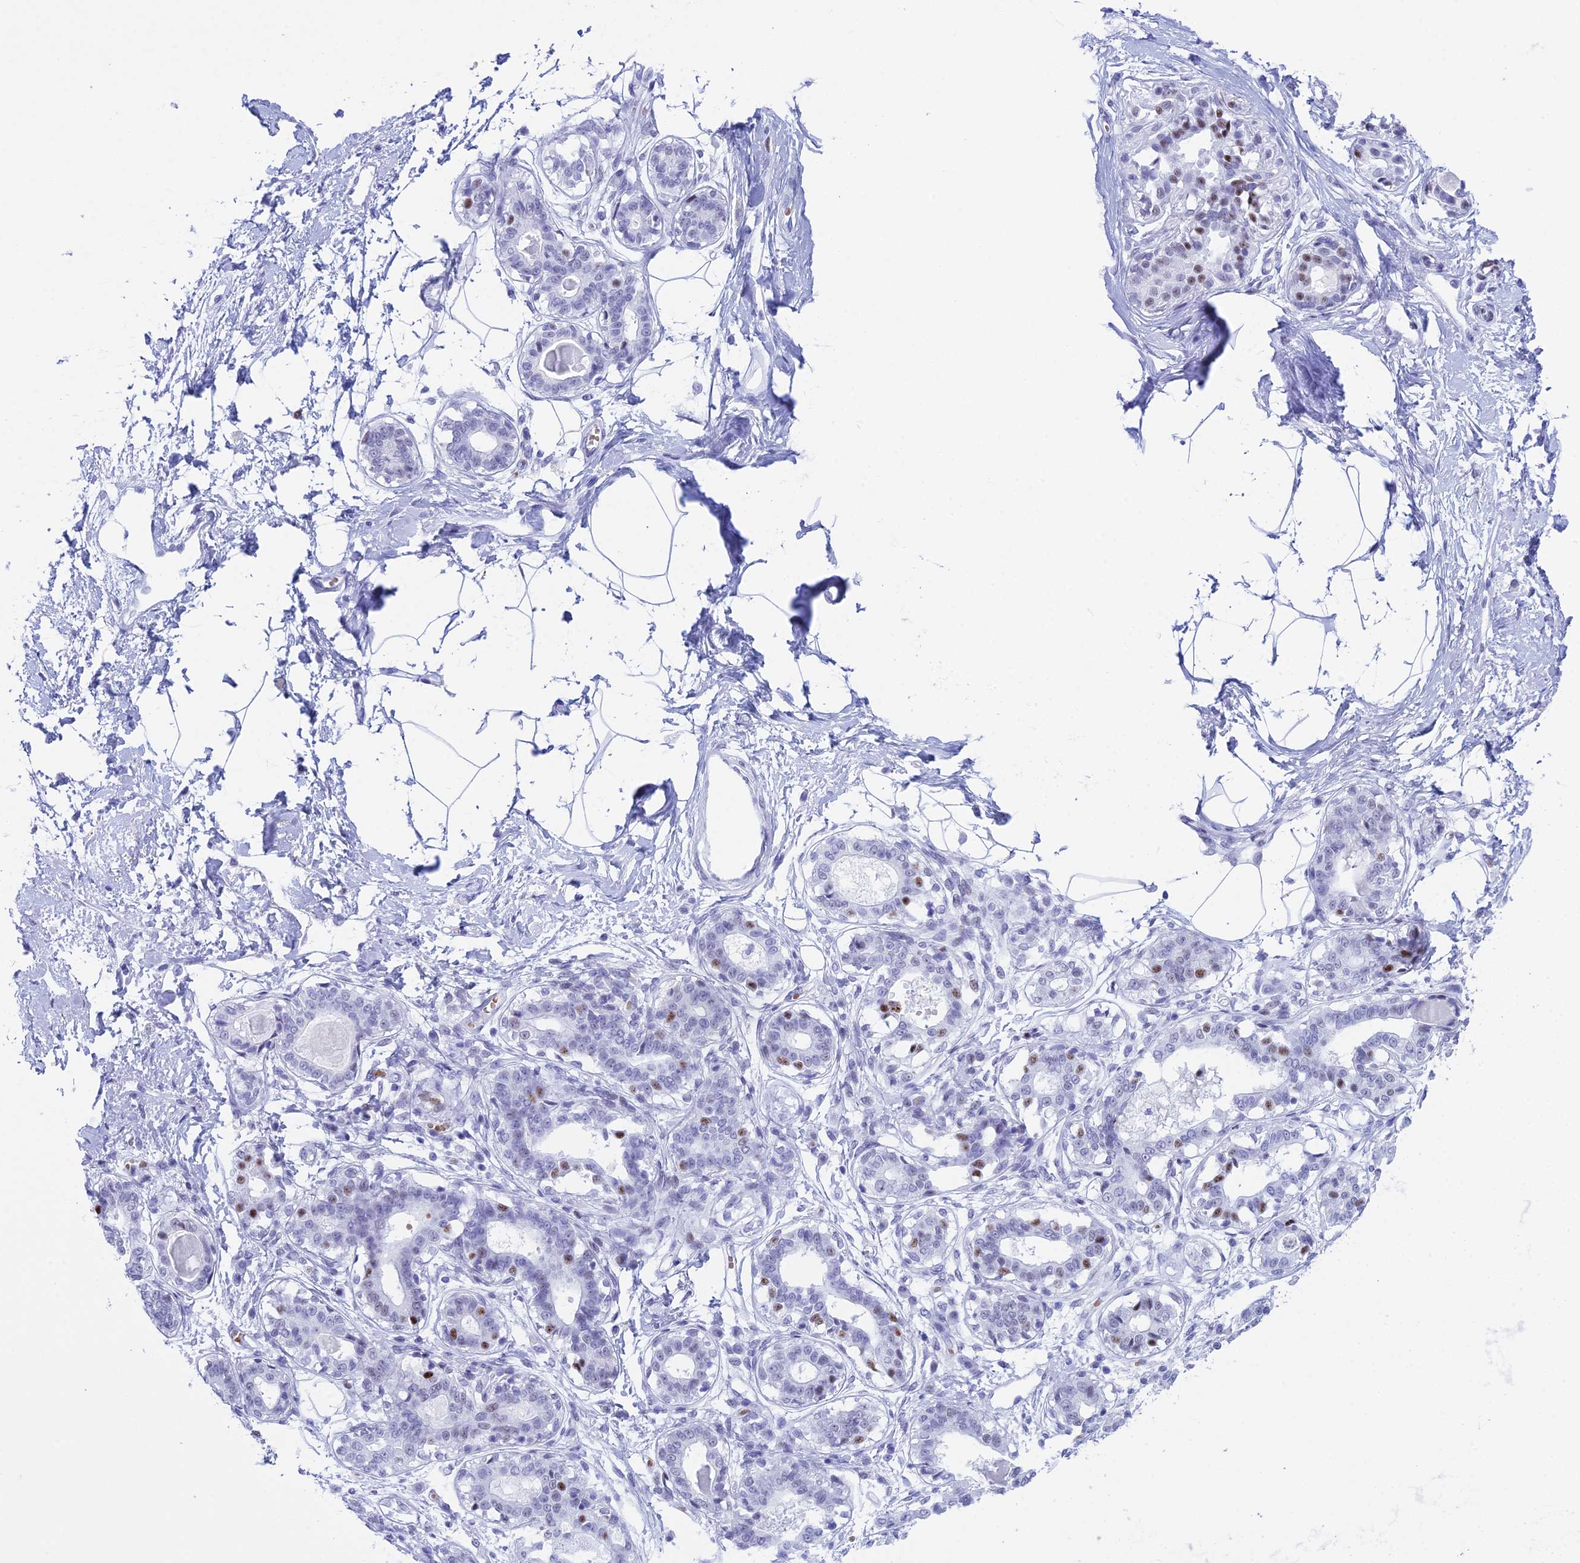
{"staining": {"intensity": "negative", "quantity": "none", "location": "none"}, "tissue": "breast", "cell_type": "Adipocytes", "image_type": "normal", "snomed": [{"axis": "morphology", "description": "Normal tissue, NOS"}, {"axis": "topography", "description": "Breast"}], "caption": "Immunohistochemistry (IHC) image of benign breast stained for a protein (brown), which reveals no staining in adipocytes.", "gene": "RNPS1", "patient": {"sex": "female", "age": 45}}